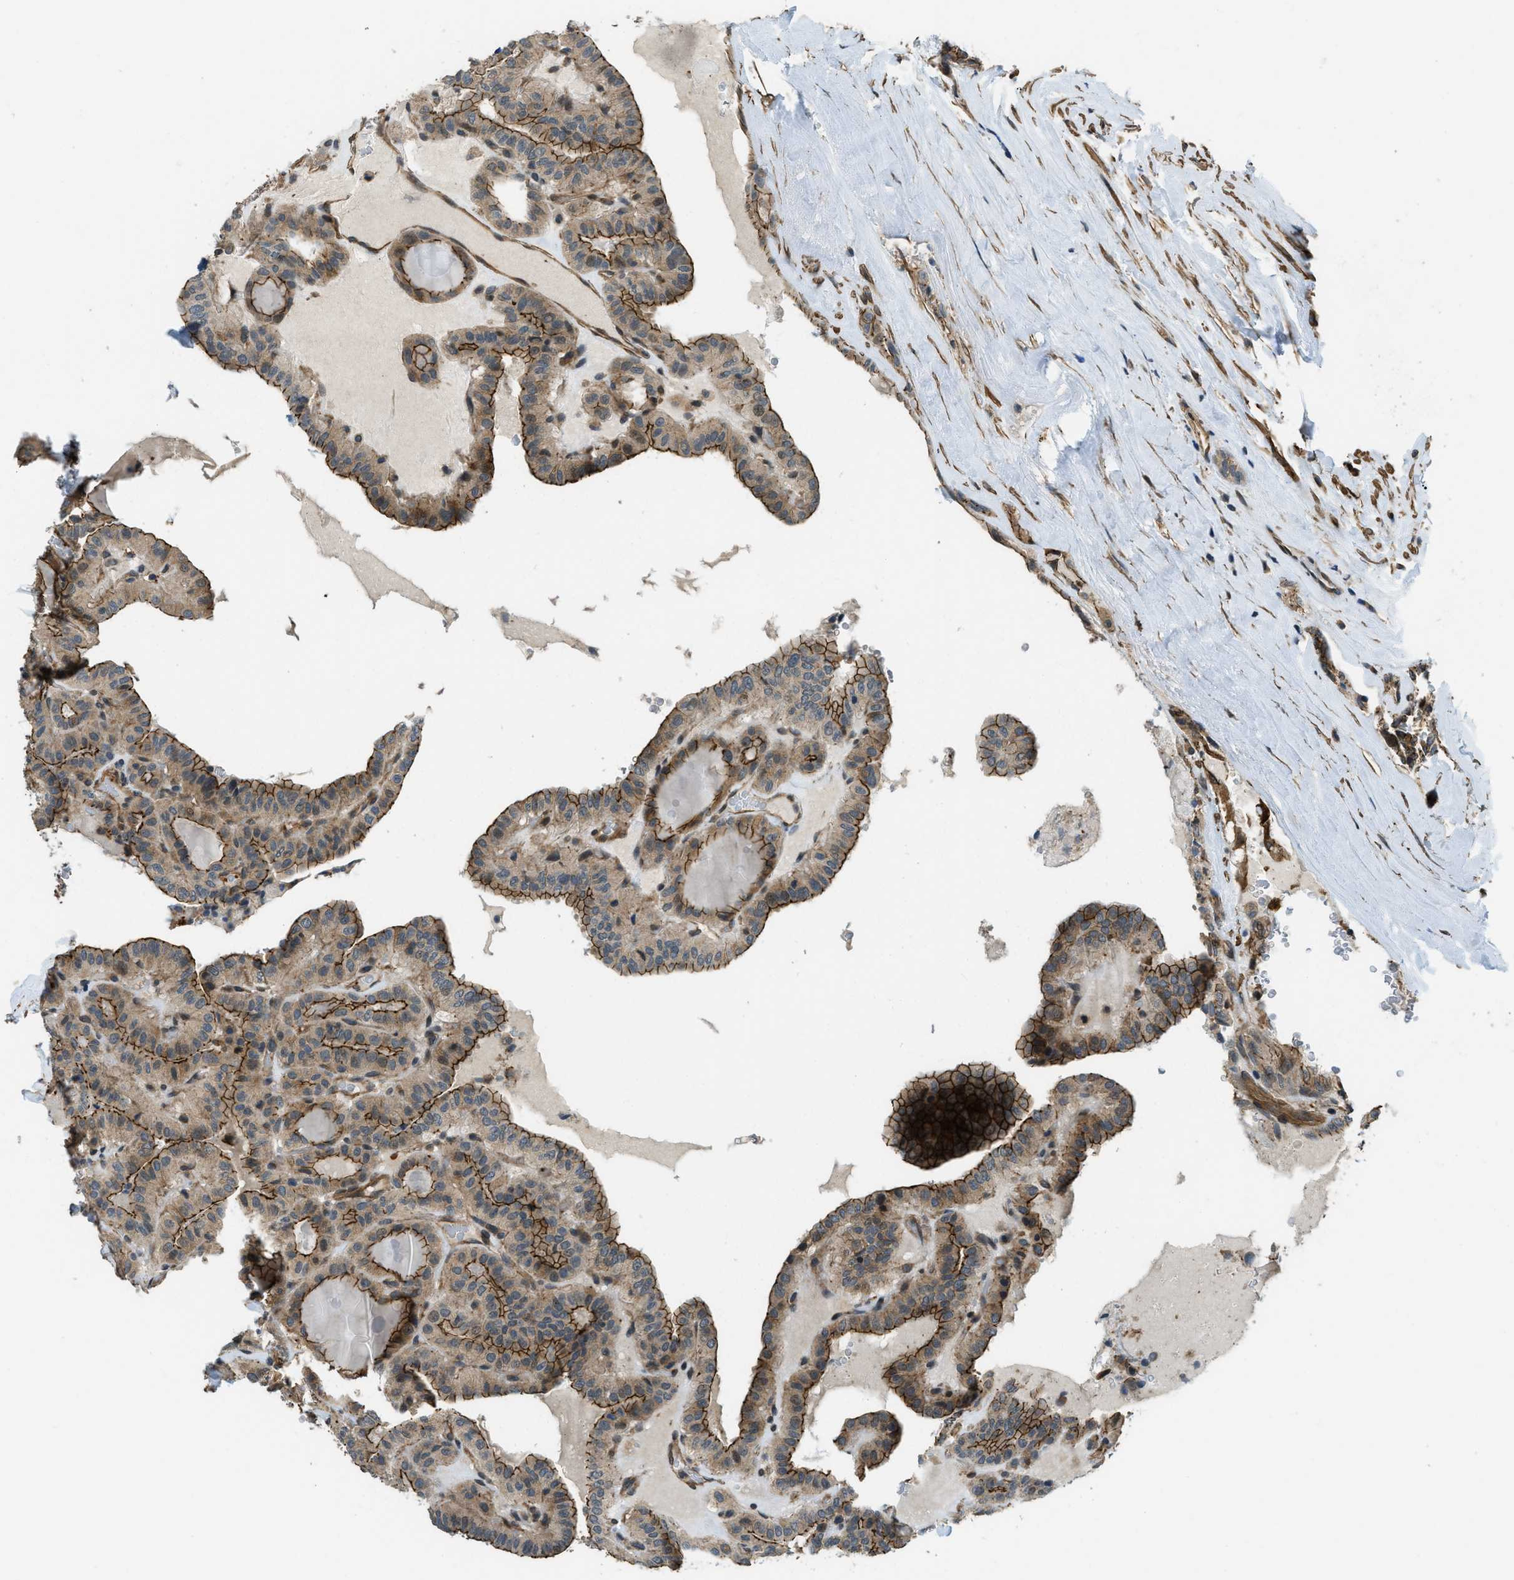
{"staining": {"intensity": "strong", "quantity": "25%-75%", "location": "cytoplasmic/membranous"}, "tissue": "thyroid cancer", "cell_type": "Tumor cells", "image_type": "cancer", "snomed": [{"axis": "morphology", "description": "Papillary adenocarcinoma, NOS"}, {"axis": "topography", "description": "Thyroid gland"}], "caption": "Tumor cells display high levels of strong cytoplasmic/membranous staining in about 25%-75% of cells in human thyroid cancer (papillary adenocarcinoma).", "gene": "CGN", "patient": {"sex": "male", "age": 77}}